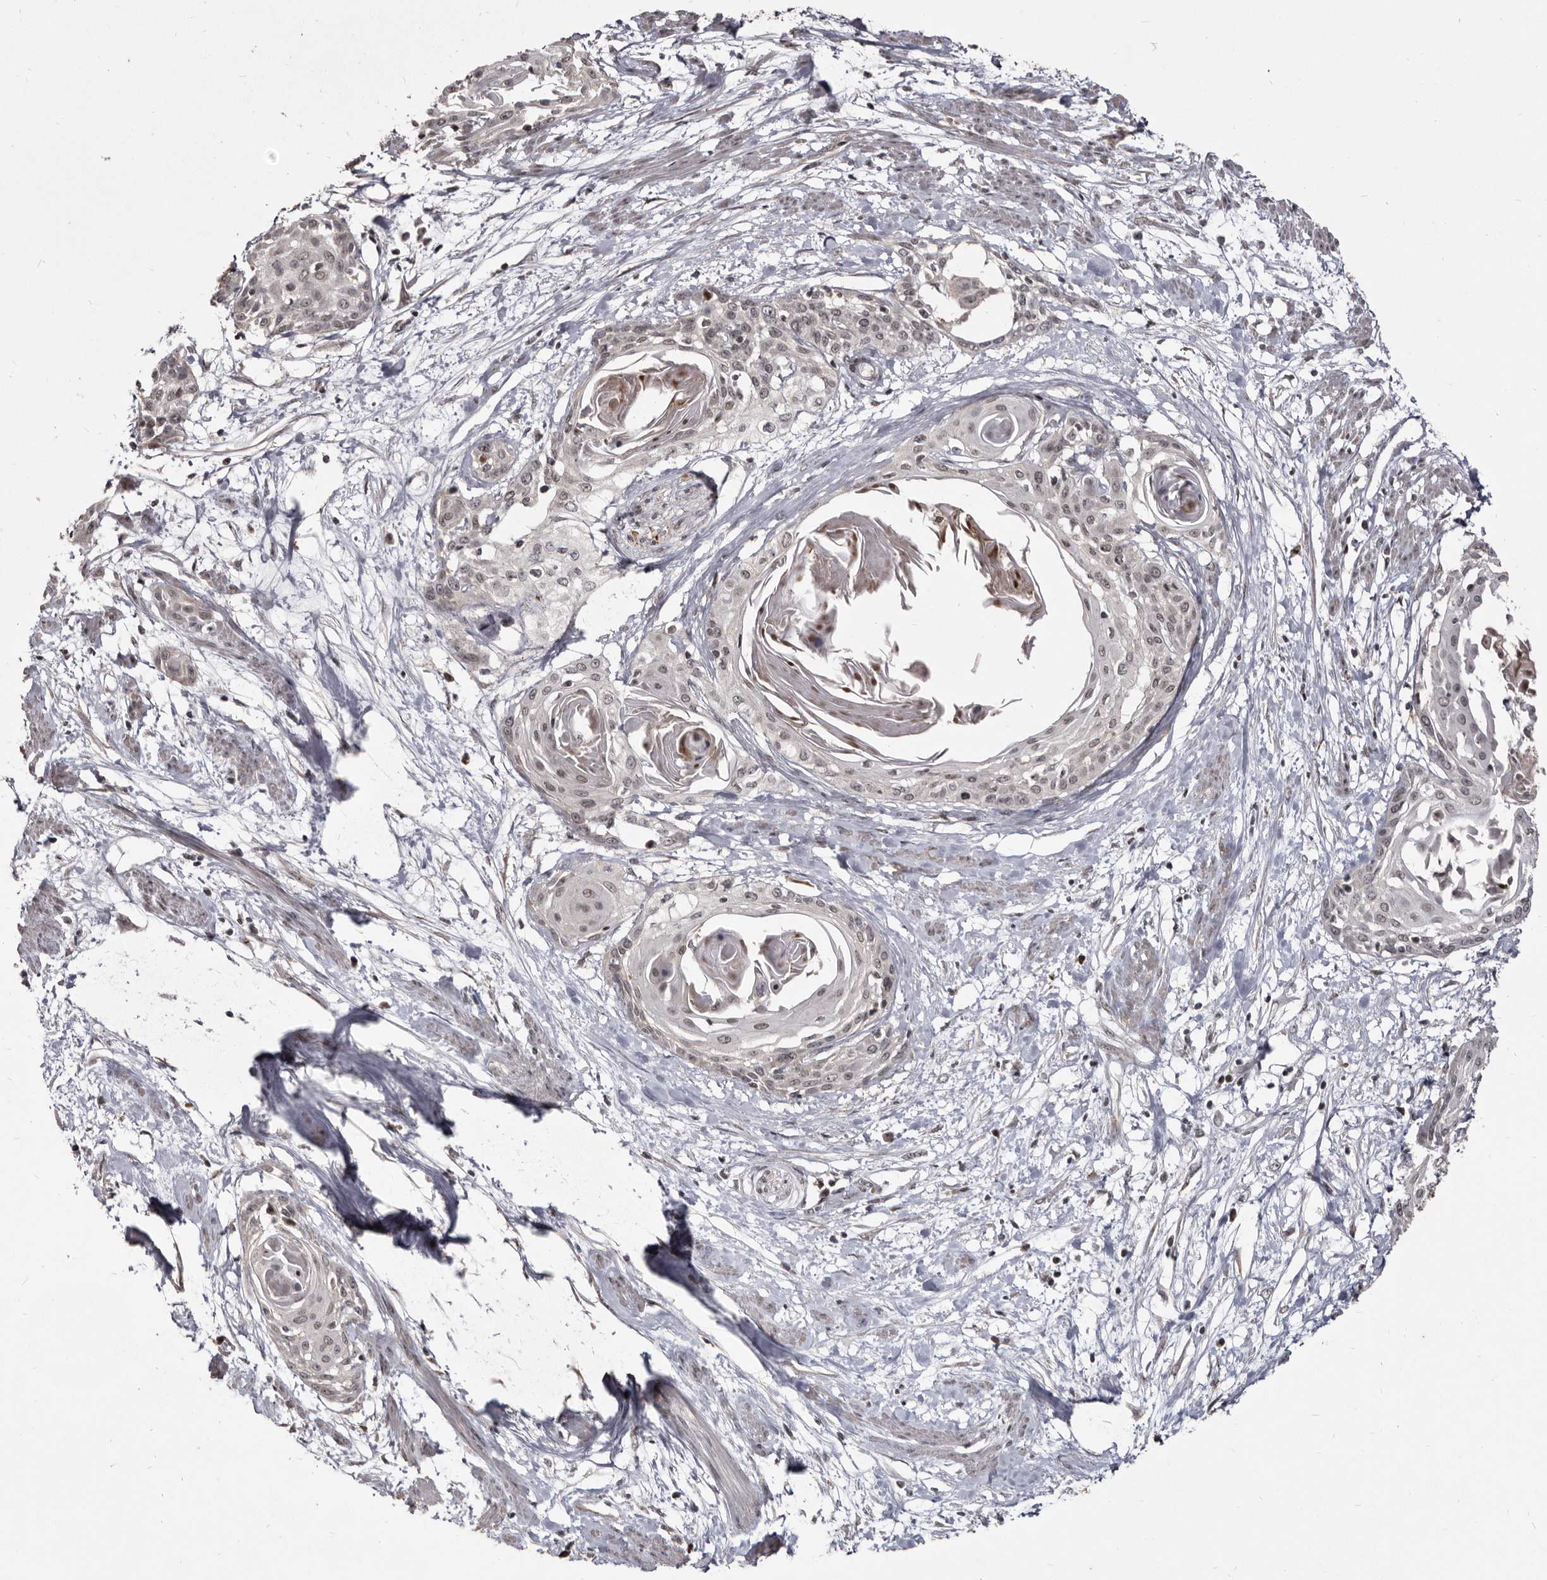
{"staining": {"intensity": "weak", "quantity": "25%-75%", "location": "nuclear"}, "tissue": "cervical cancer", "cell_type": "Tumor cells", "image_type": "cancer", "snomed": [{"axis": "morphology", "description": "Squamous cell carcinoma, NOS"}, {"axis": "topography", "description": "Cervix"}], "caption": "Immunohistochemical staining of human cervical squamous cell carcinoma reveals low levels of weak nuclear protein staining in approximately 25%-75% of tumor cells. (IHC, brightfield microscopy, high magnification).", "gene": "THUMPD1", "patient": {"sex": "female", "age": 57}}